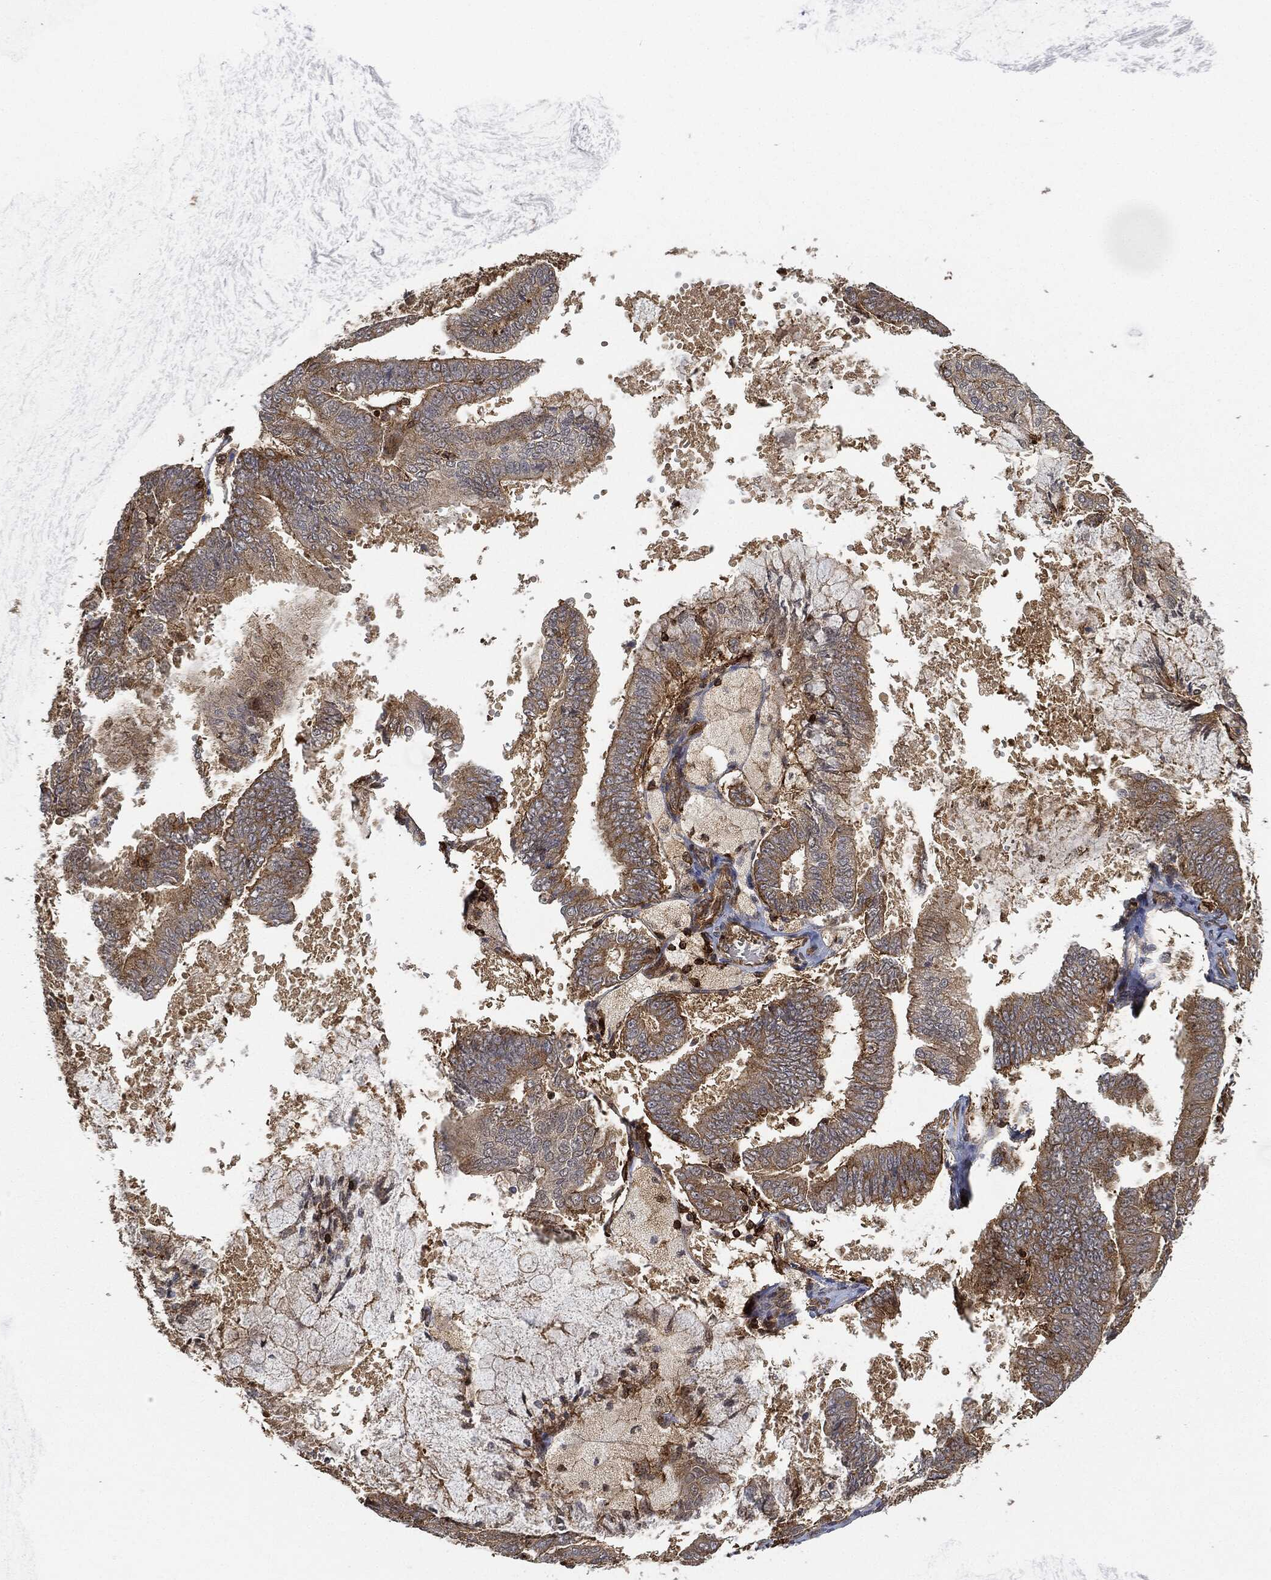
{"staining": {"intensity": "moderate", "quantity": "25%-75%", "location": "cytoplasmic/membranous"}, "tissue": "endometrial cancer", "cell_type": "Tumor cells", "image_type": "cancer", "snomed": [{"axis": "morphology", "description": "Adenocarcinoma, NOS"}, {"axis": "topography", "description": "Endometrium"}], "caption": "About 25%-75% of tumor cells in endometrial cancer reveal moderate cytoplasmic/membranous protein positivity as visualized by brown immunohistochemical staining.", "gene": "TPT1", "patient": {"sex": "female", "age": 63}}